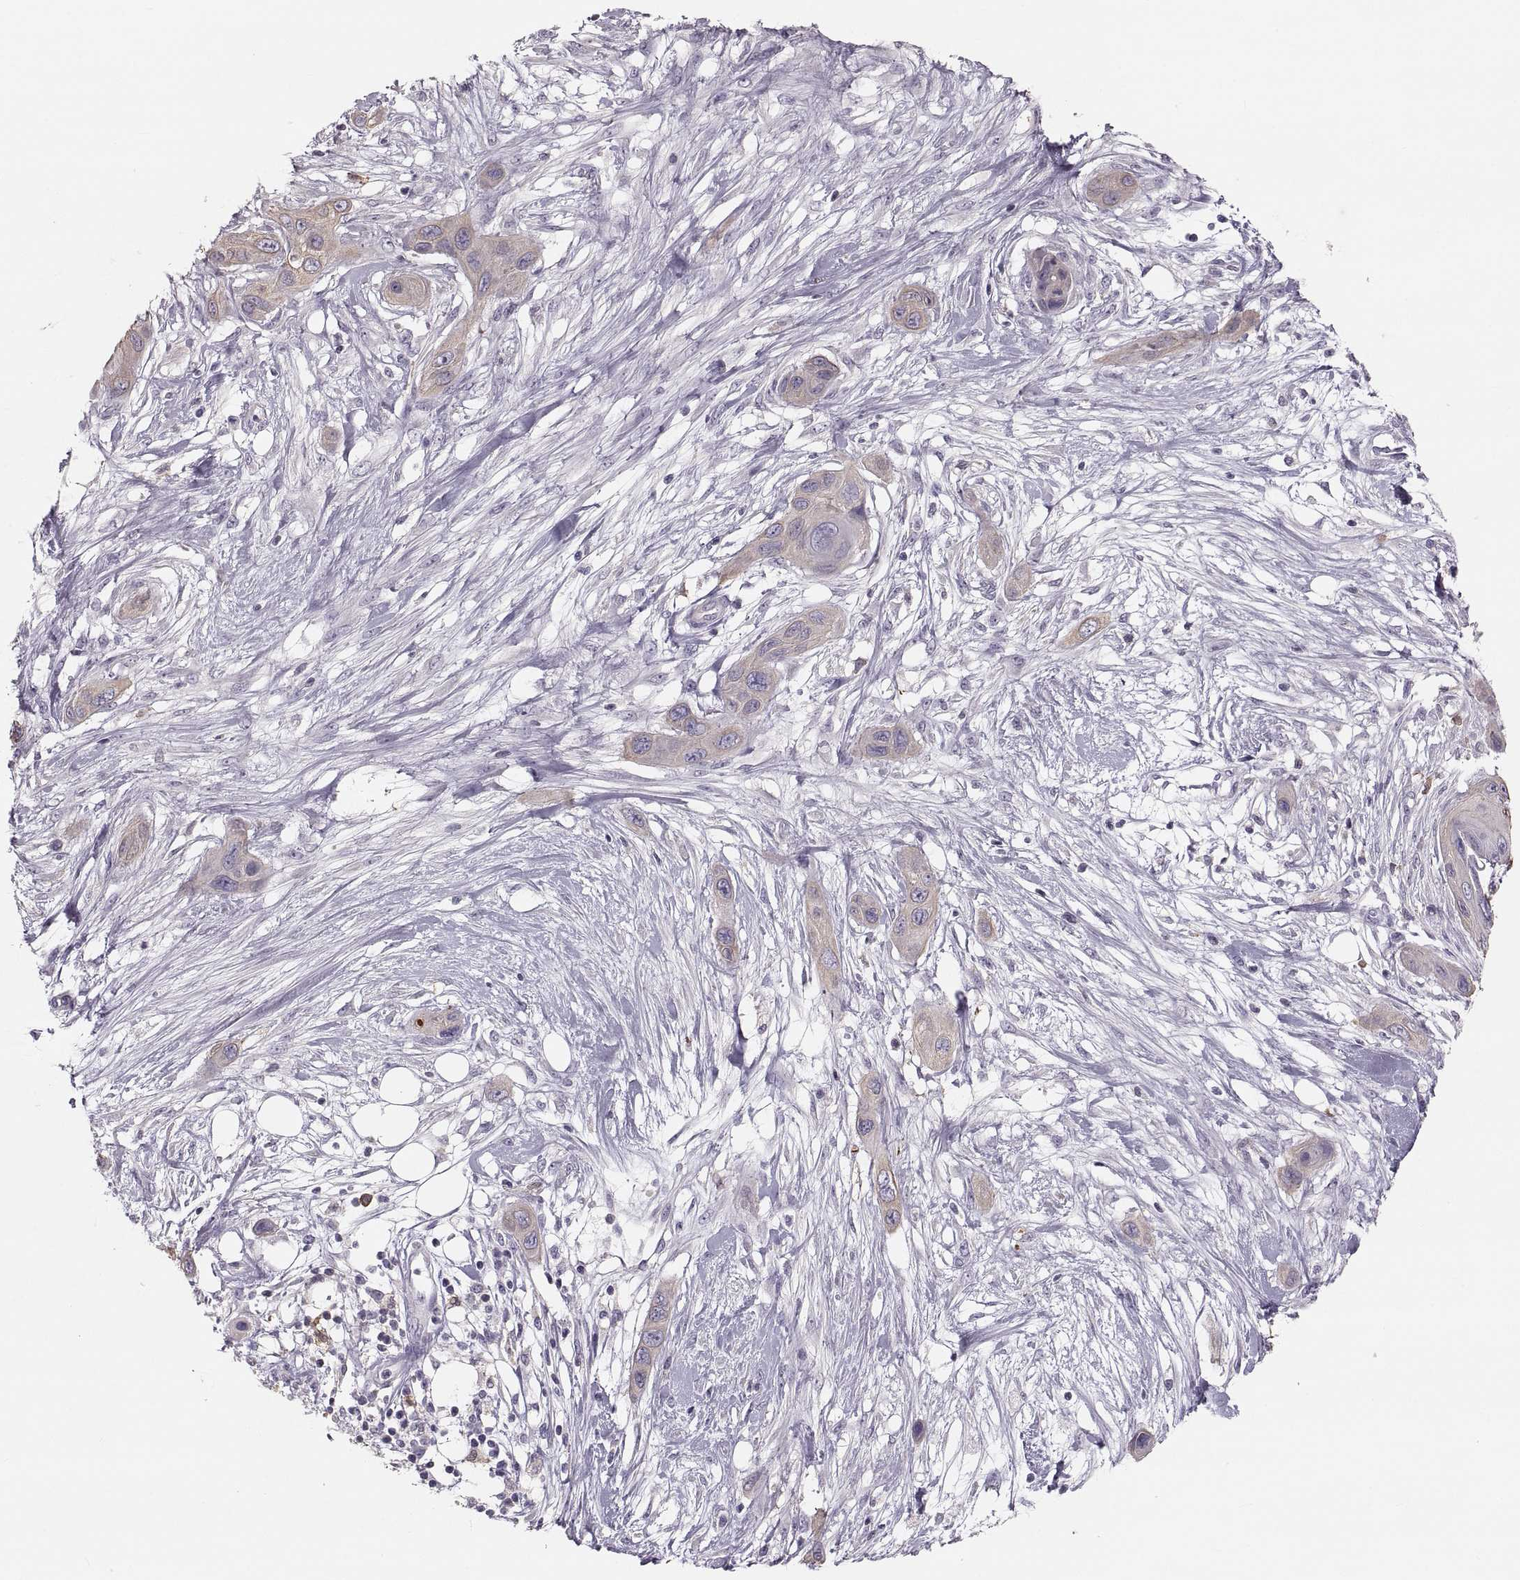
{"staining": {"intensity": "negative", "quantity": "none", "location": "none"}, "tissue": "skin cancer", "cell_type": "Tumor cells", "image_type": "cancer", "snomed": [{"axis": "morphology", "description": "Squamous cell carcinoma, NOS"}, {"axis": "topography", "description": "Skin"}], "caption": "Human squamous cell carcinoma (skin) stained for a protein using immunohistochemistry demonstrates no expression in tumor cells.", "gene": "RUNDC3A", "patient": {"sex": "male", "age": 79}}